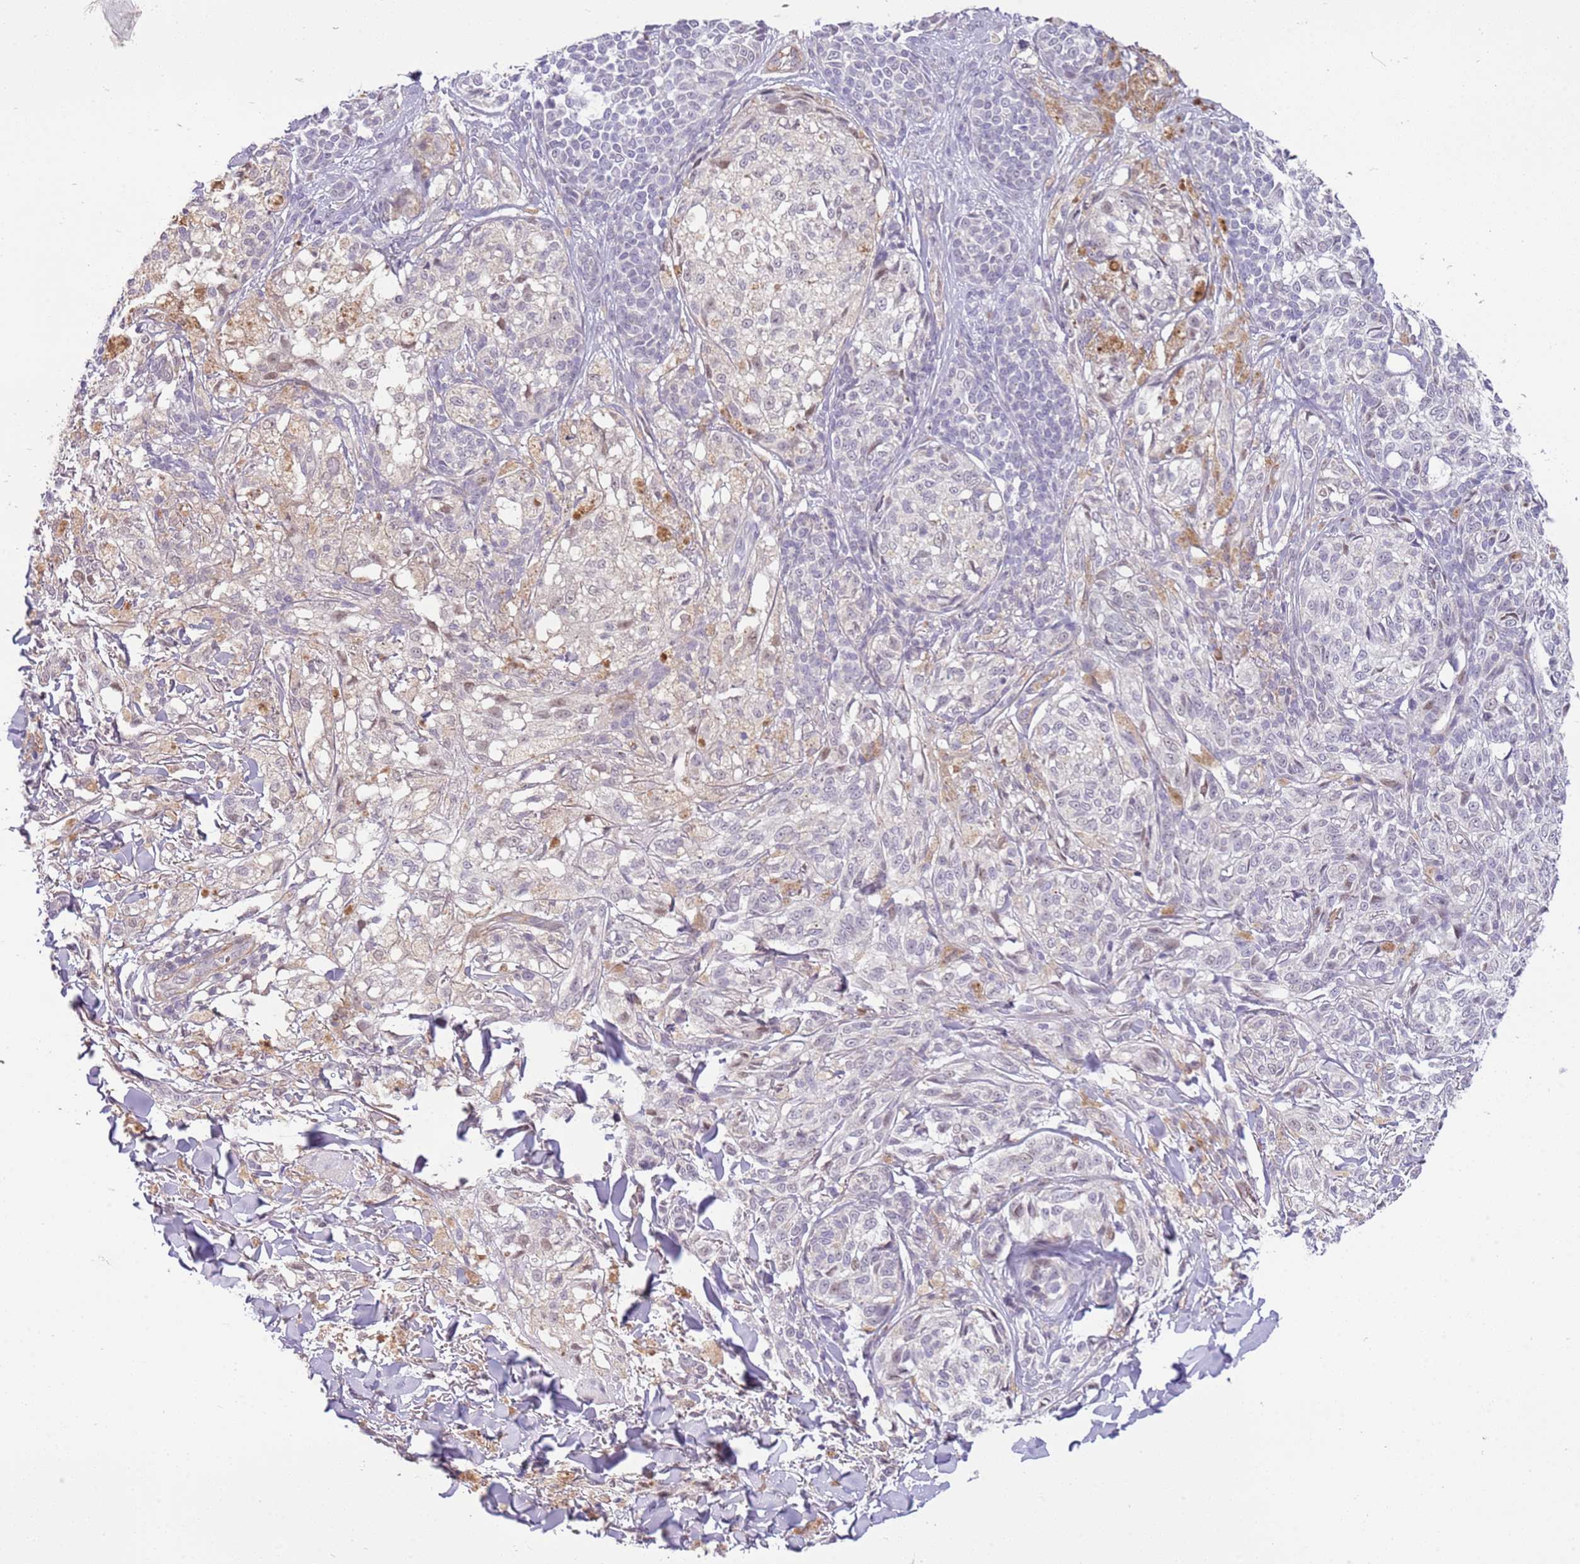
{"staining": {"intensity": "negative", "quantity": "none", "location": "none"}, "tissue": "melanoma", "cell_type": "Tumor cells", "image_type": "cancer", "snomed": [{"axis": "morphology", "description": "Malignant melanoma, NOS"}, {"axis": "topography", "description": "Skin of upper extremity"}], "caption": "An immunohistochemistry photomicrograph of melanoma is shown. There is no staining in tumor cells of melanoma.", "gene": "MAGEF1", "patient": {"sex": "male", "age": 40}}